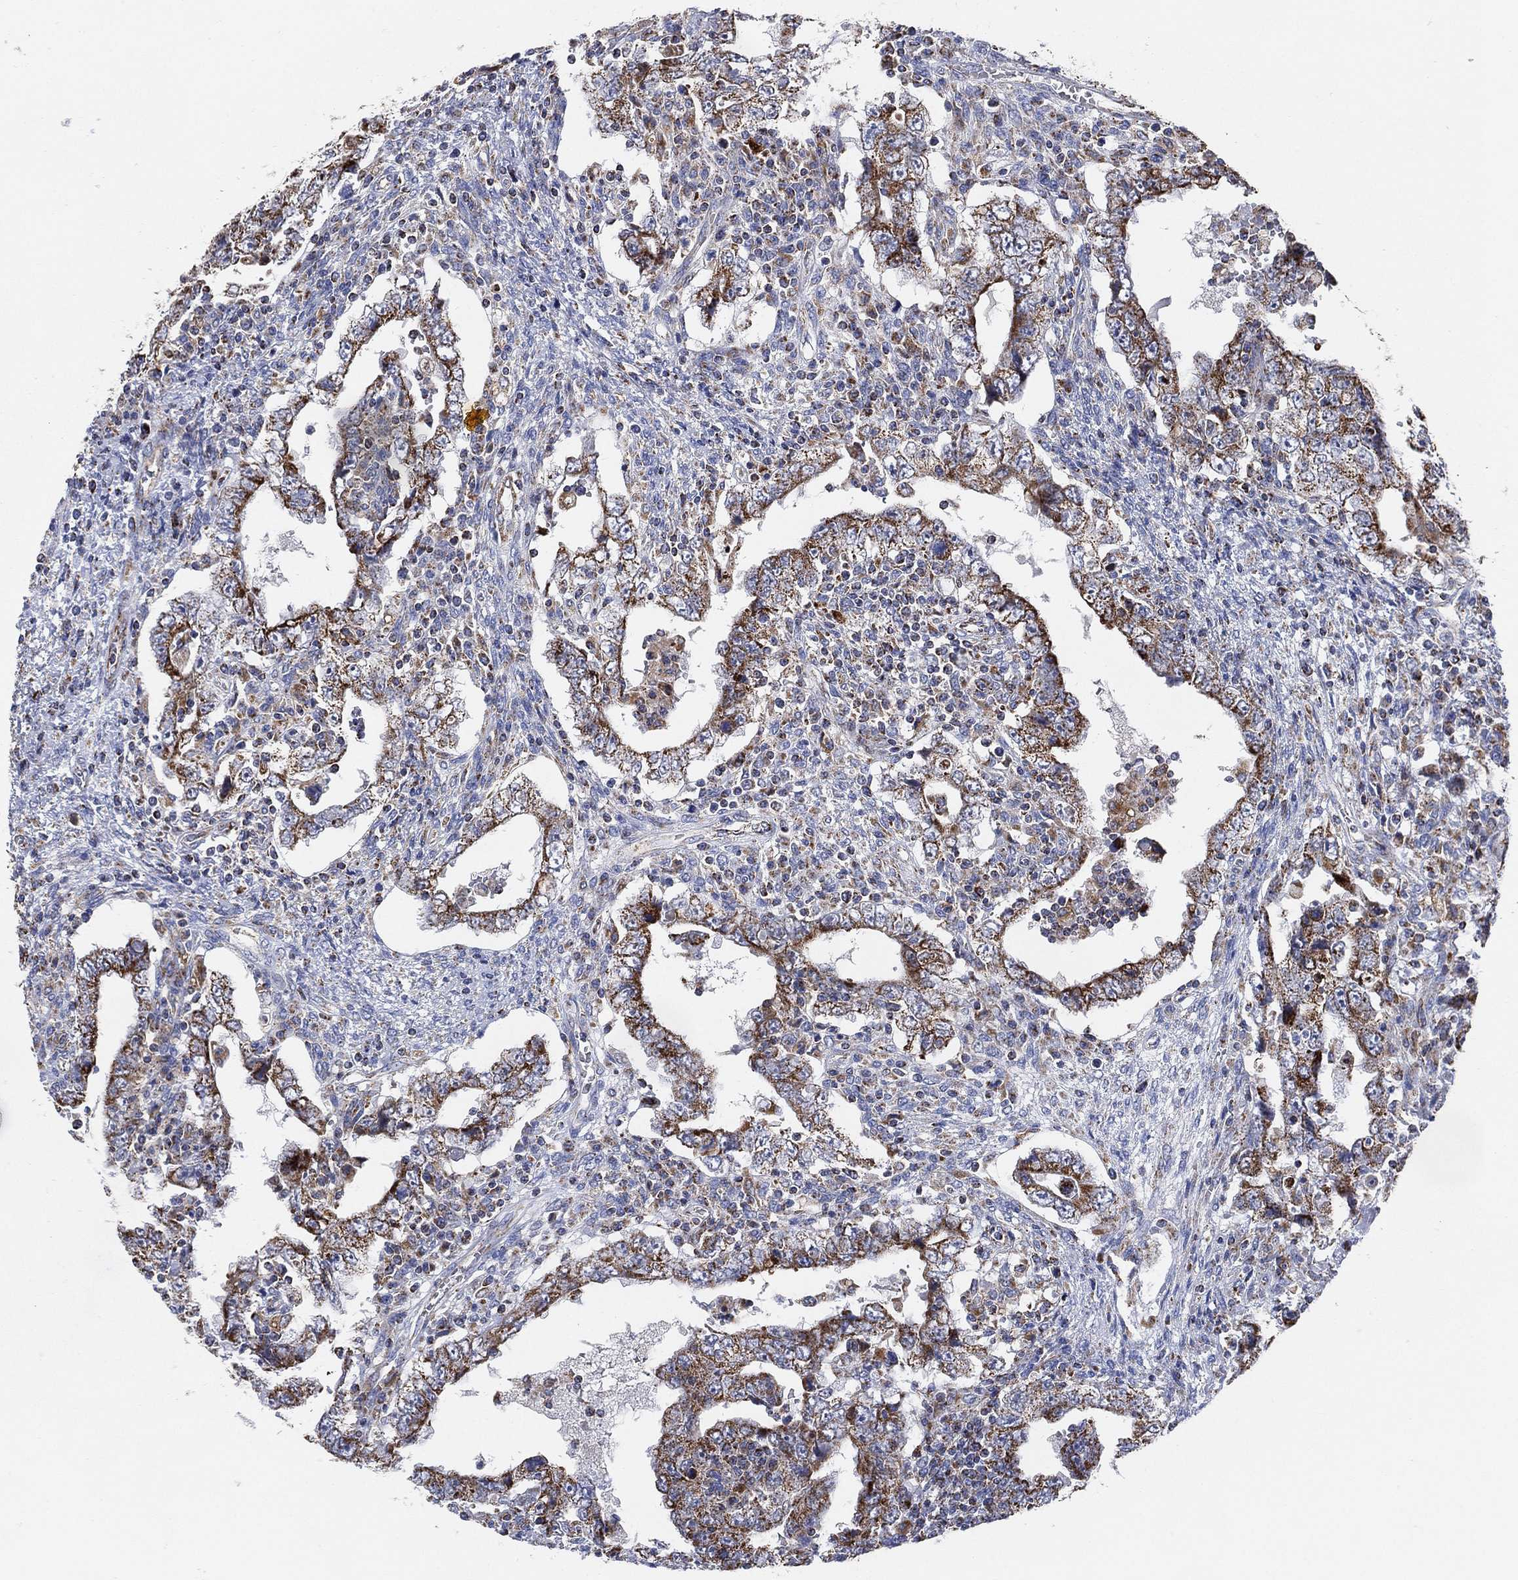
{"staining": {"intensity": "strong", "quantity": "<25%", "location": "cytoplasmic/membranous"}, "tissue": "testis cancer", "cell_type": "Tumor cells", "image_type": "cancer", "snomed": [{"axis": "morphology", "description": "Carcinoma, Embryonal, NOS"}, {"axis": "topography", "description": "Testis"}], "caption": "Human testis cancer (embryonal carcinoma) stained for a protein (brown) demonstrates strong cytoplasmic/membranous positive staining in about <25% of tumor cells.", "gene": "GCAT", "patient": {"sex": "male", "age": 26}}